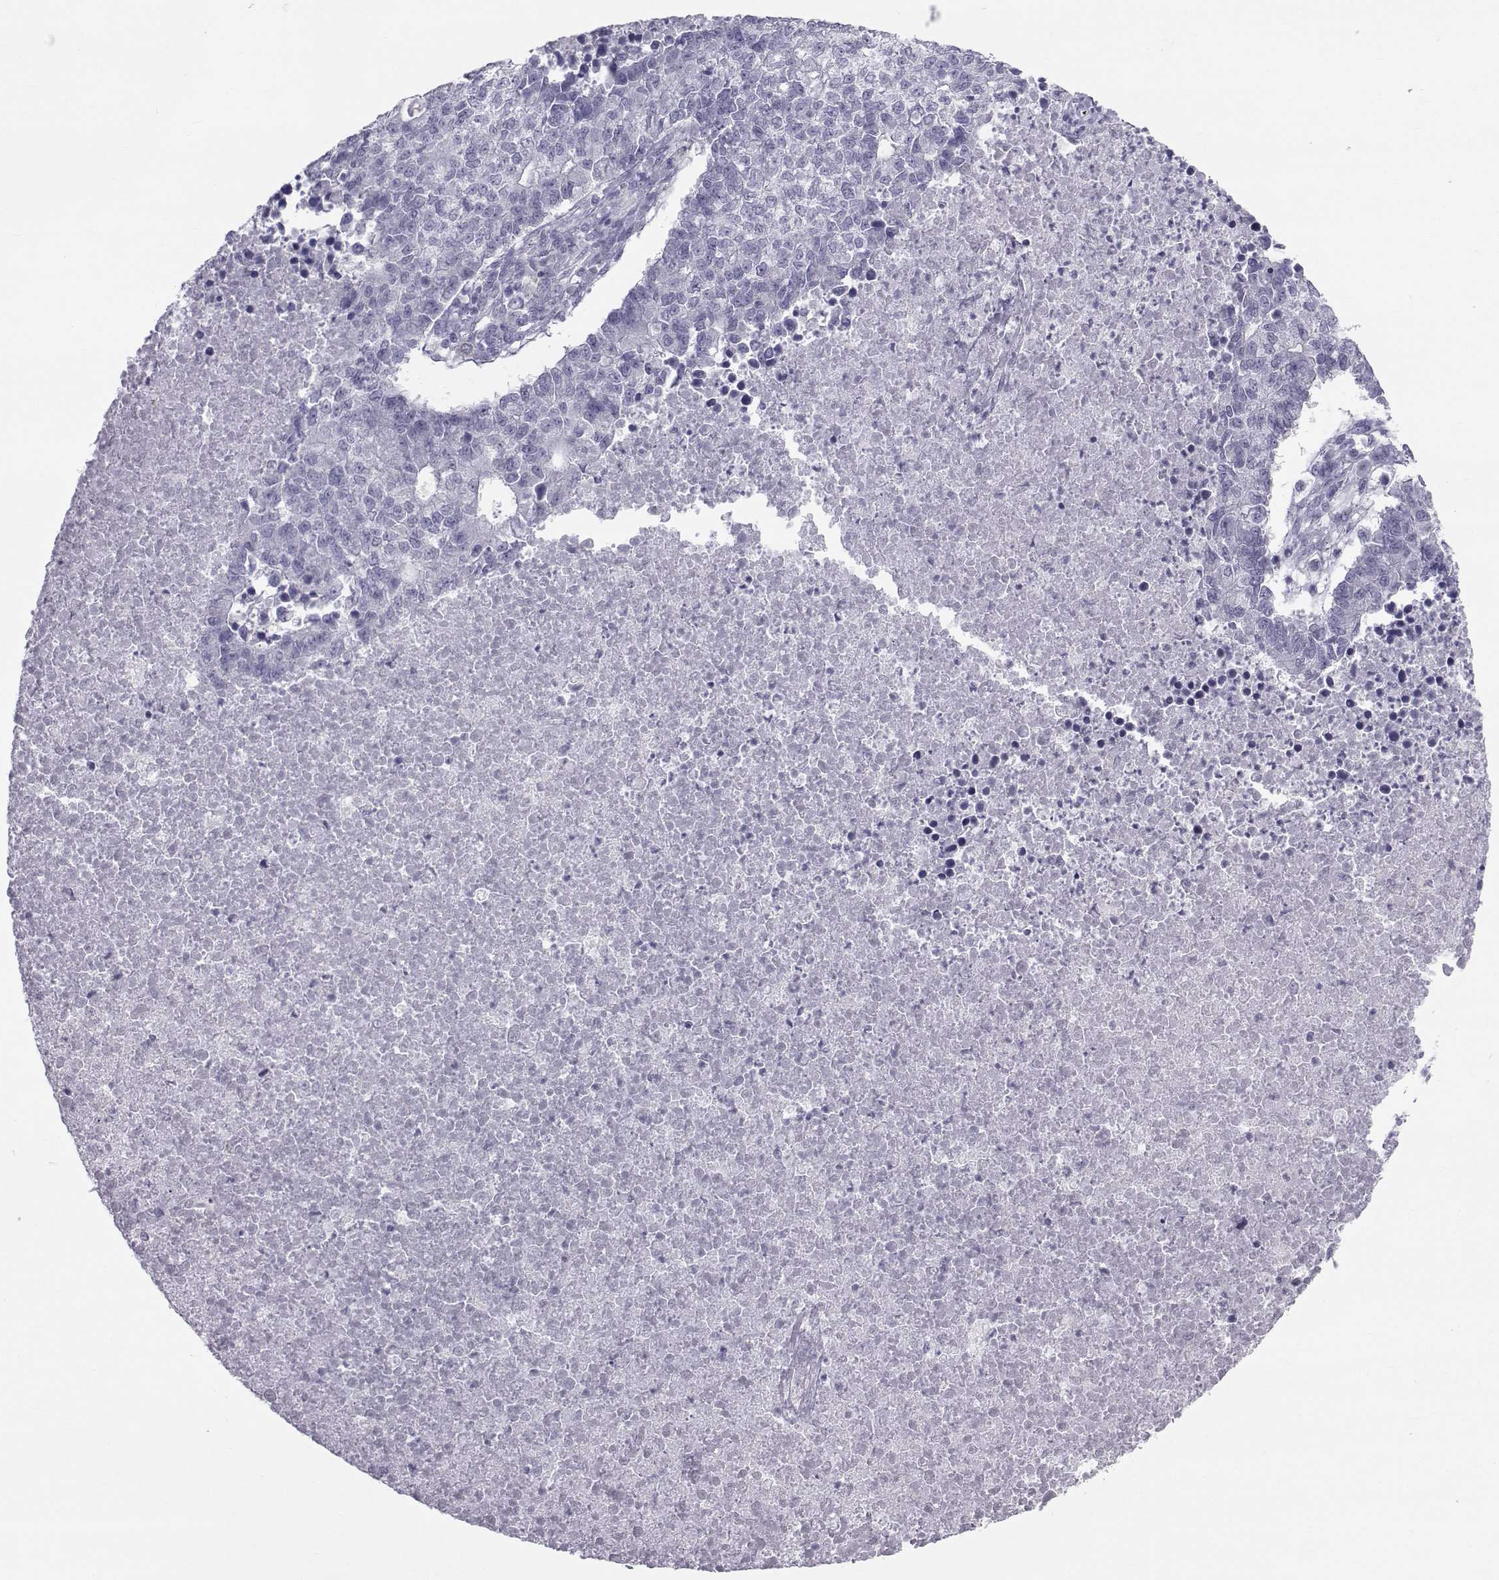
{"staining": {"intensity": "negative", "quantity": "none", "location": "none"}, "tissue": "lung cancer", "cell_type": "Tumor cells", "image_type": "cancer", "snomed": [{"axis": "morphology", "description": "Adenocarcinoma, NOS"}, {"axis": "topography", "description": "Lung"}], "caption": "IHC image of neoplastic tissue: lung cancer stained with DAB (3,3'-diaminobenzidine) demonstrates no significant protein staining in tumor cells. (Brightfield microscopy of DAB (3,3'-diaminobenzidine) immunohistochemistry (IHC) at high magnification).", "gene": "GARIN3", "patient": {"sex": "male", "age": 57}}